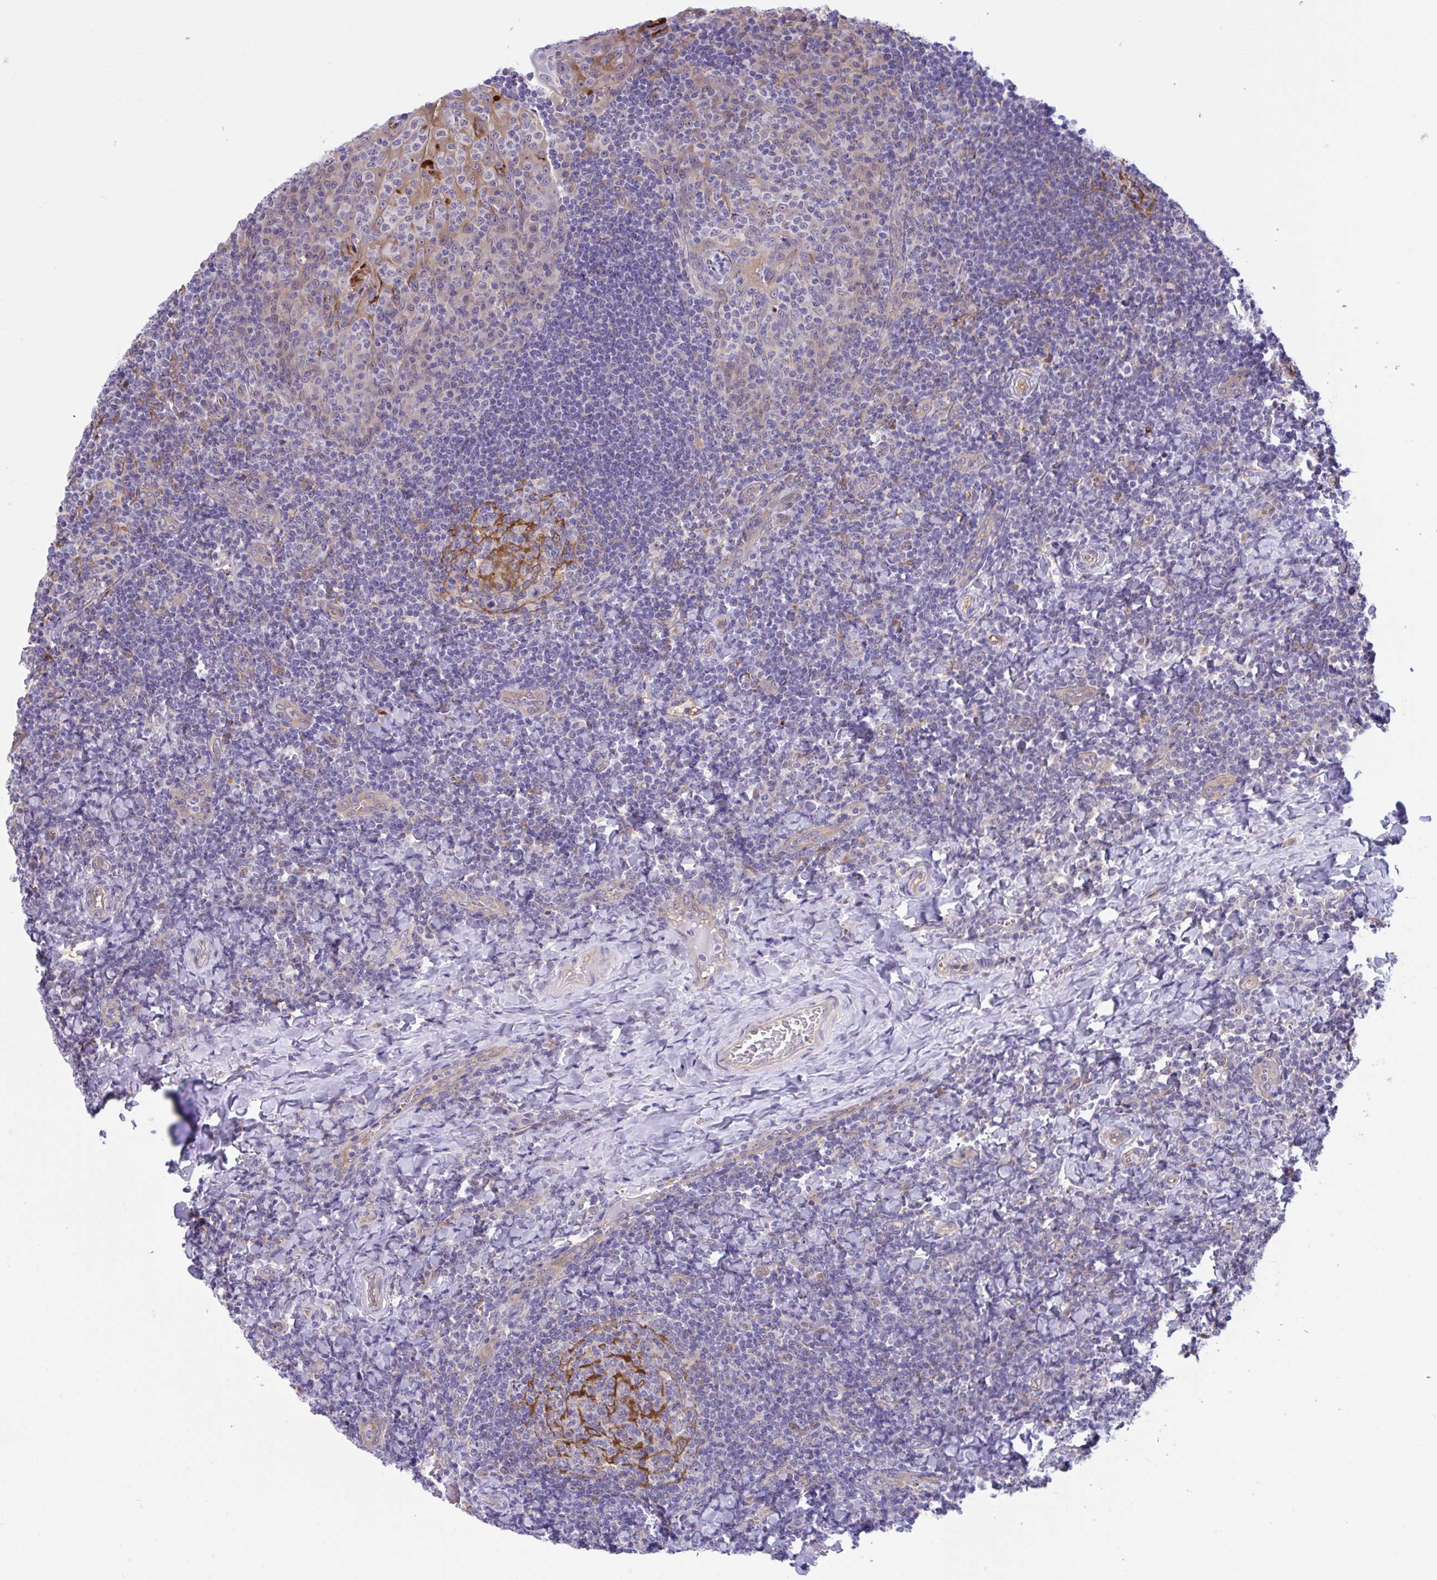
{"staining": {"intensity": "moderate", "quantity": "<25%", "location": "cytoplasmic/membranous"}, "tissue": "tonsil", "cell_type": "Germinal center cells", "image_type": "normal", "snomed": [{"axis": "morphology", "description": "Normal tissue, NOS"}, {"axis": "topography", "description": "Tonsil"}], "caption": "Human tonsil stained with a brown dye exhibits moderate cytoplasmic/membranous positive staining in about <25% of germinal center cells.", "gene": "CENPQ", "patient": {"sex": "male", "age": 17}}